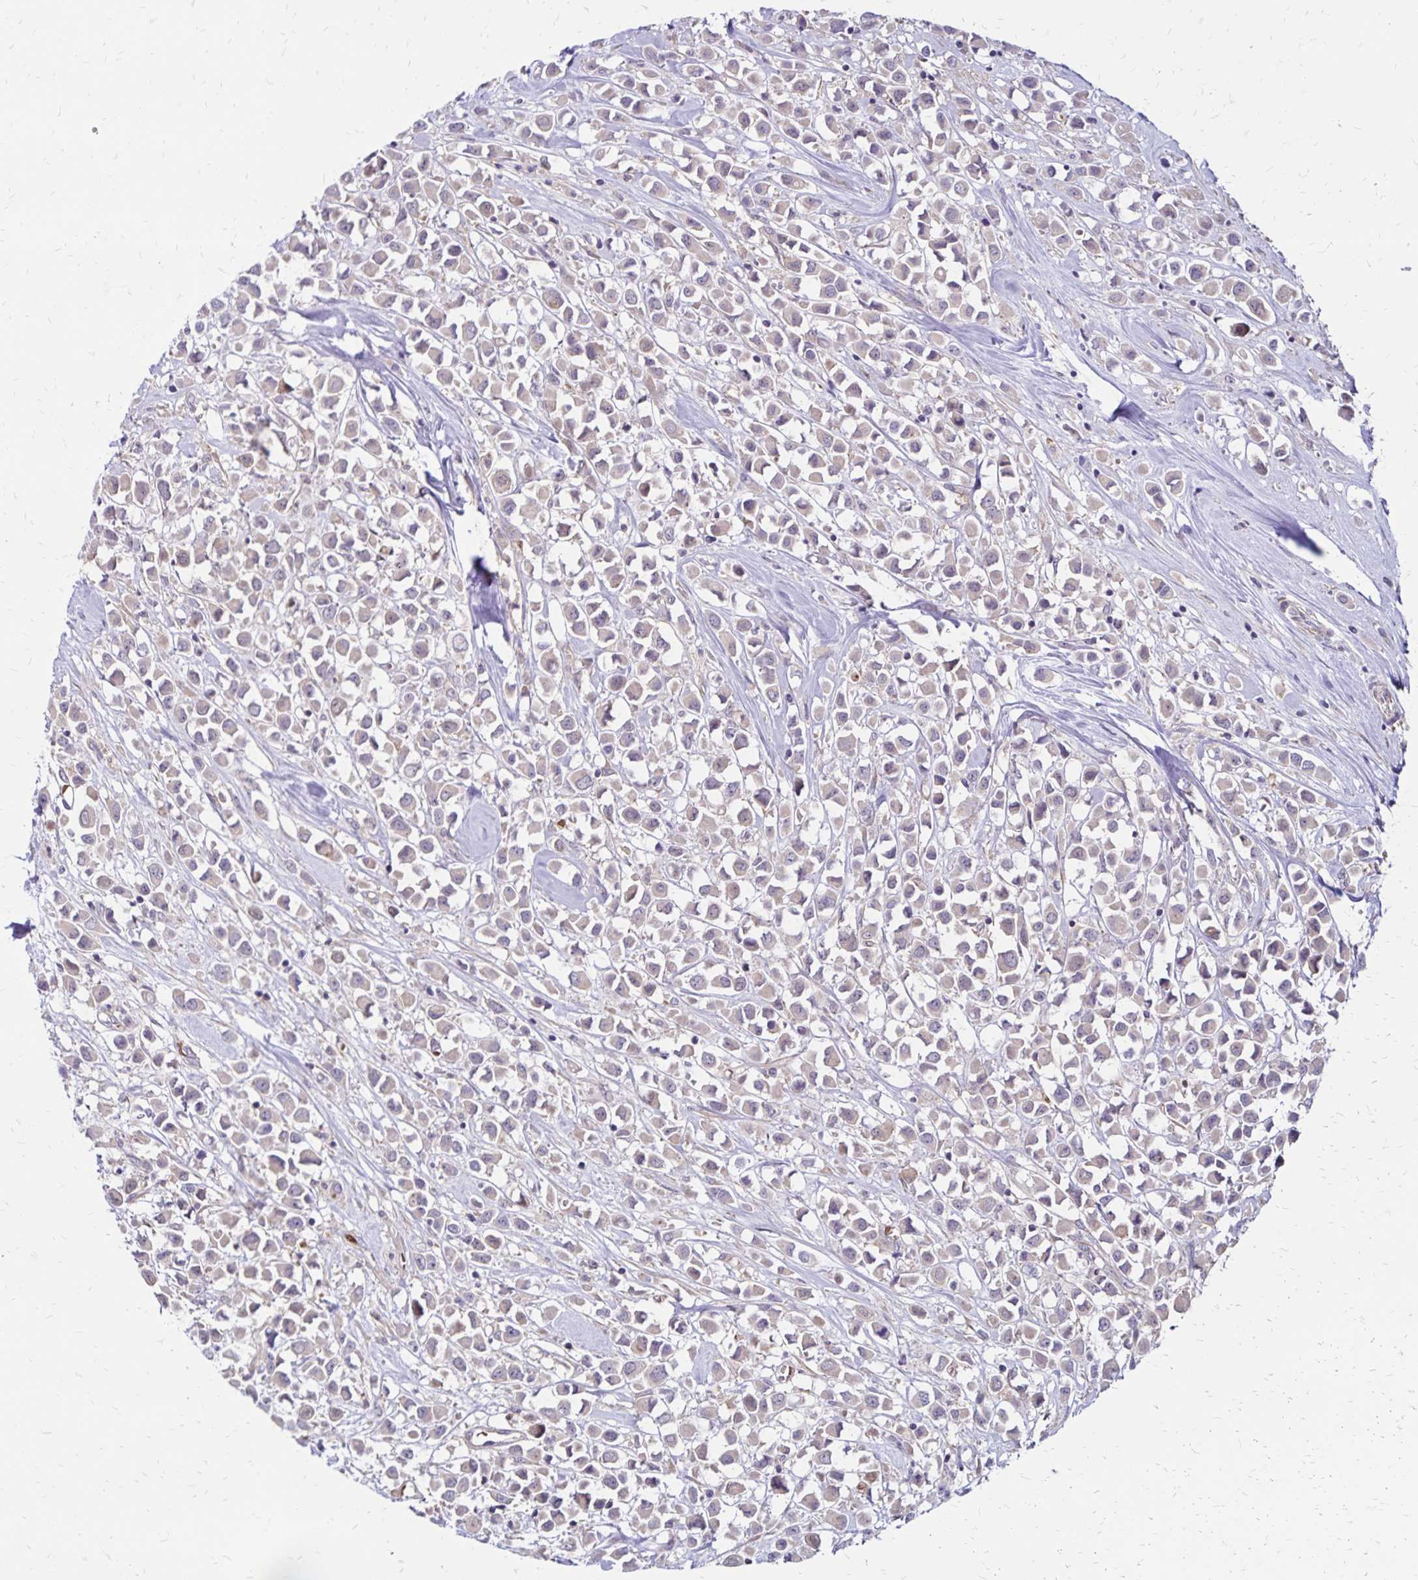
{"staining": {"intensity": "negative", "quantity": "none", "location": "none"}, "tissue": "breast cancer", "cell_type": "Tumor cells", "image_type": "cancer", "snomed": [{"axis": "morphology", "description": "Duct carcinoma"}, {"axis": "topography", "description": "Breast"}], "caption": "Human infiltrating ductal carcinoma (breast) stained for a protein using immunohistochemistry (IHC) displays no staining in tumor cells.", "gene": "FSD1", "patient": {"sex": "female", "age": 61}}